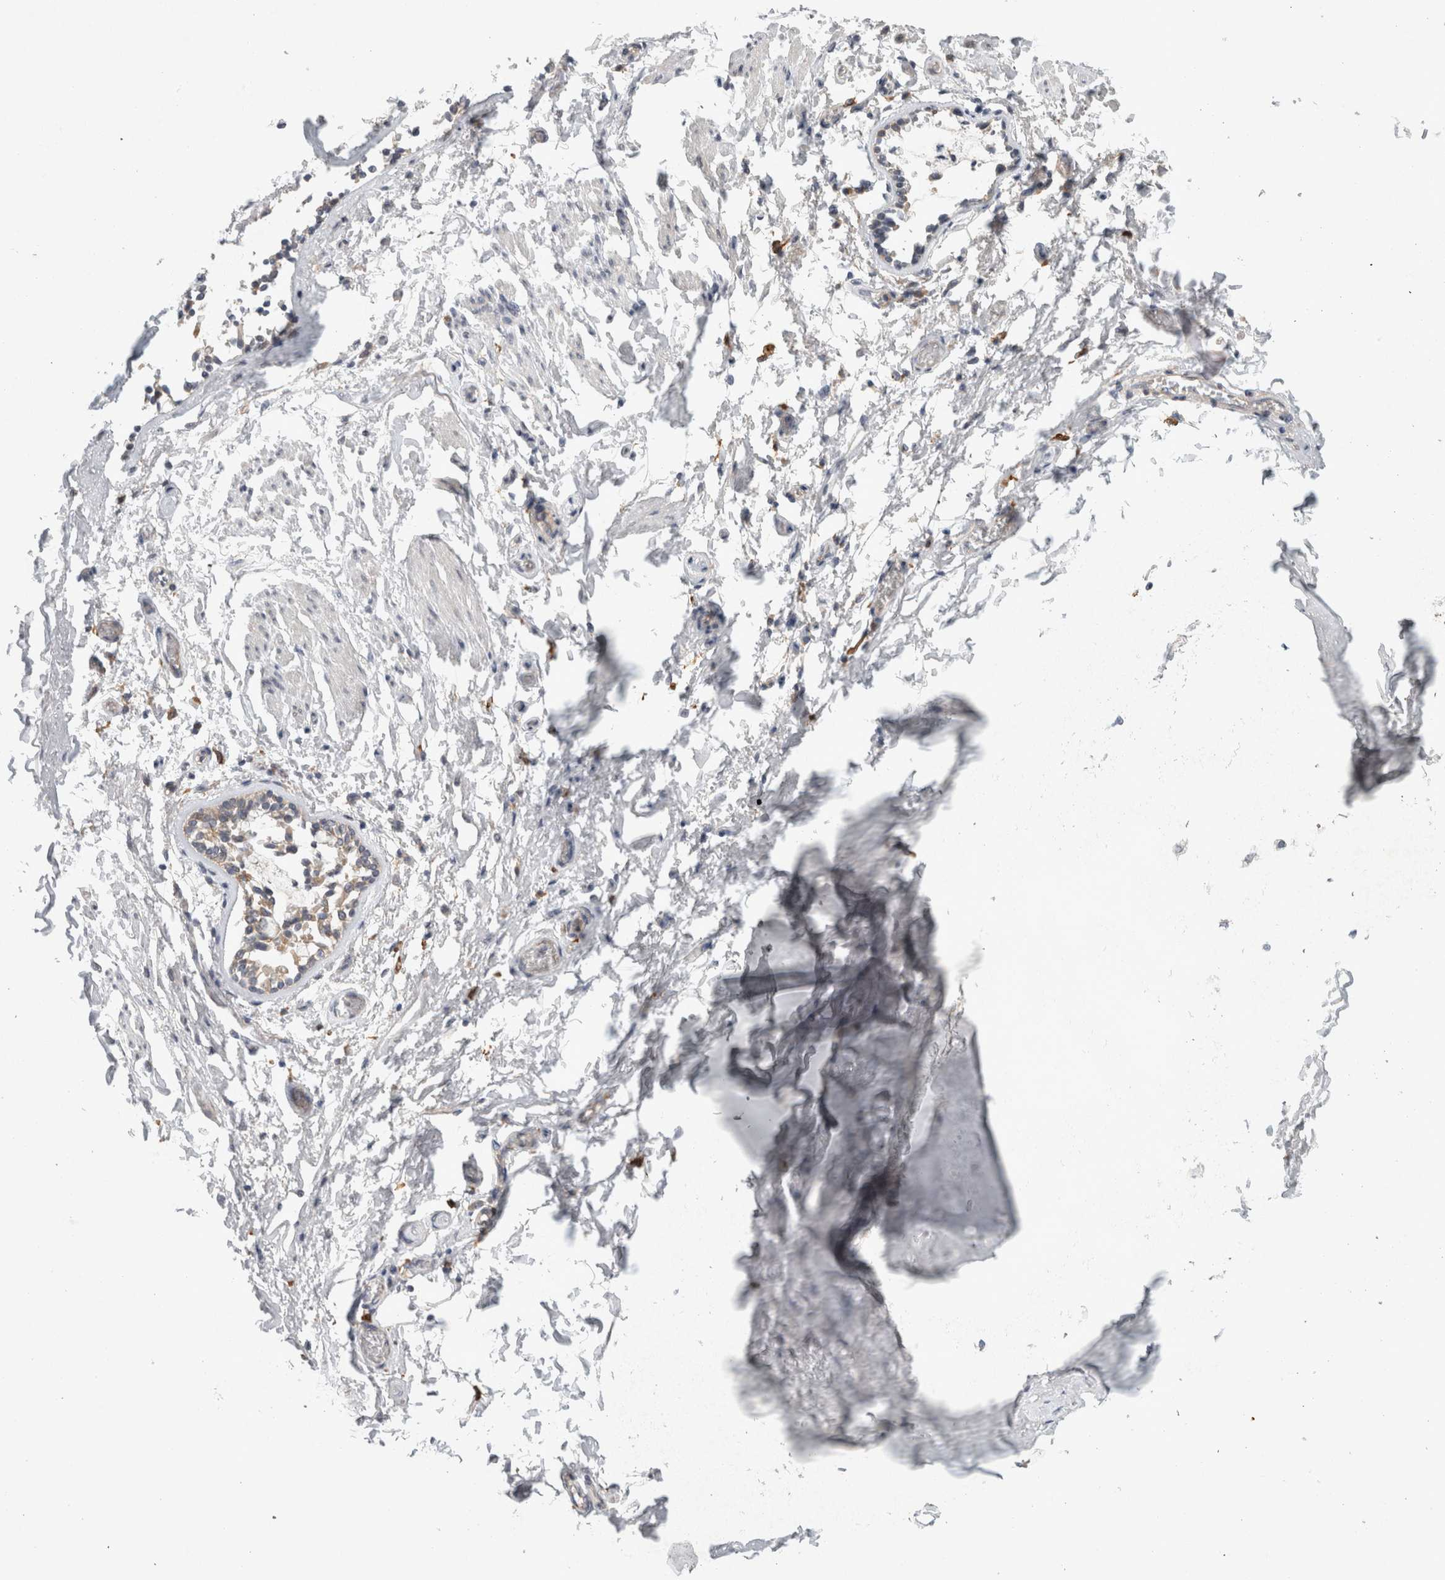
{"staining": {"intensity": "weak", "quantity": "25%-75%", "location": "cytoplasmic/membranous"}, "tissue": "adipose tissue", "cell_type": "Adipocytes", "image_type": "normal", "snomed": [{"axis": "morphology", "description": "Normal tissue, NOS"}, {"axis": "topography", "description": "Cartilage tissue"}, {"axis": "topography", "description": "Lung"}], "caption": "Weak cytoplasmic/membranous protein expression is present in about 25%-75% of adipocytes in adipose tissue.", "gene": "CDCA7L", "patient": {"sex": "female", "age": 77}}